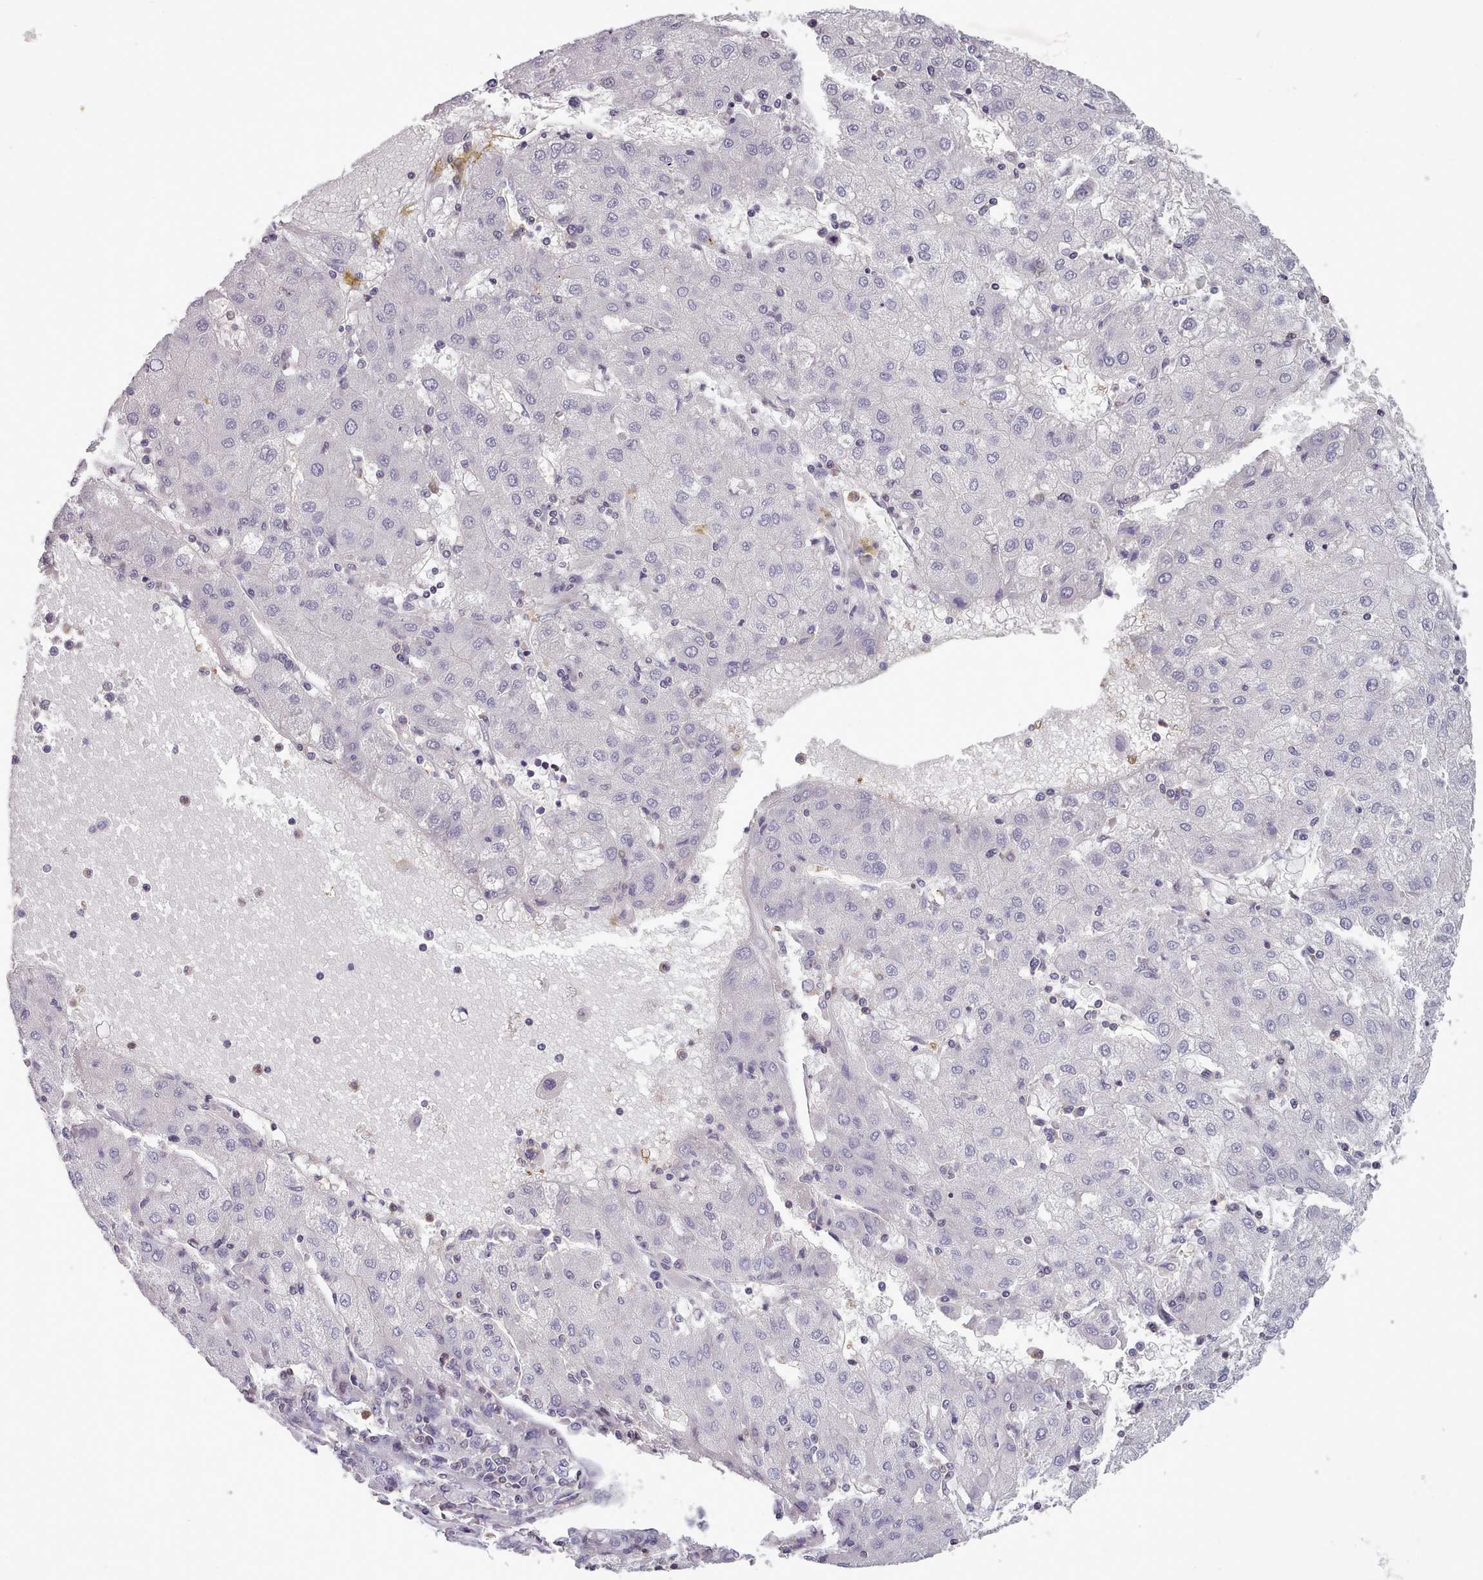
{"staining": {"intensity": "negative", "quantity": "none", "location": "none"}, "tissue": "liver cancer", "cell_type": "Tumor cells", "image_type": "cancer", "snomed": [{"axis": "morphology", "description": "Carcinoma, Hepatocellular, NOS"}, {"axis": "topography", "description": "Liver"}], "caption": "This is an immunohistochemistry photomicrograph of human liver hepatocellular carcinoma. There is no expression in tumor cells.", "gene": "RAC2", "patient": {"sex": "male", "age": 72}}